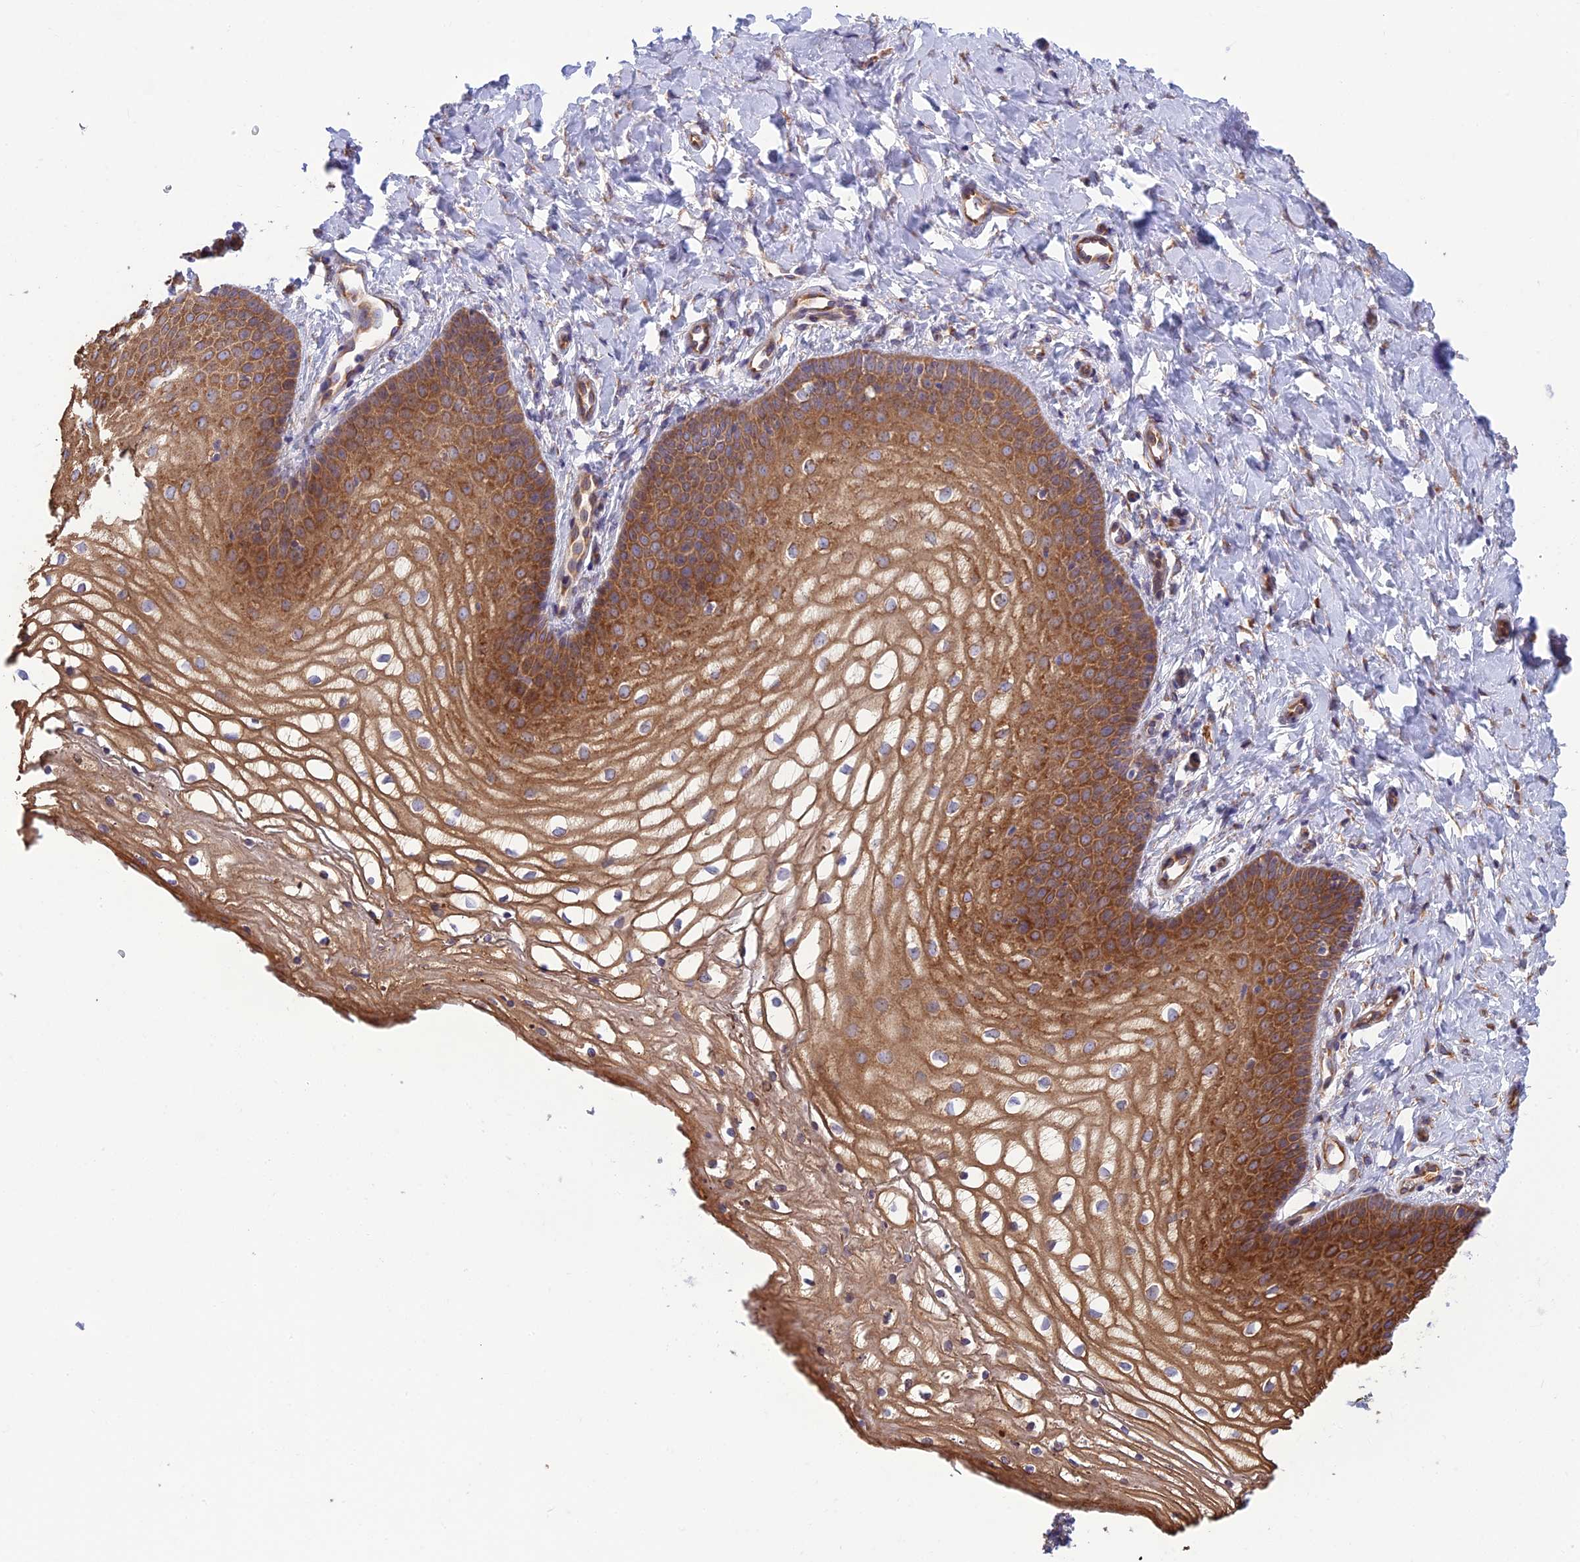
{"staining": {"intensity": "moderate", "quantity": ">75%", "location": "cytoplasmic/membranous"}, "tissue": "vagina", "cell_type": "Squamous epithelial cells", "image_type": "normal", "snomed": [{"axis": "morphology", "description": "Normal tissue, NOS"}, {"axis": "topography", "description": "Vagina"}], "caption": "IHC (DAB (3,3'-diaminobenzidine)) staining of unremarkable vagina shows moderate cytoplasmic/membranous protein expression in approximately >75% of squamous epithelial cells. Immunohistochemistry (ihc) stains the protein of interest in brown and the nuclei are stained blue.", "gene": "RPL17", "patient": {"sex": "female", "age": 68}}